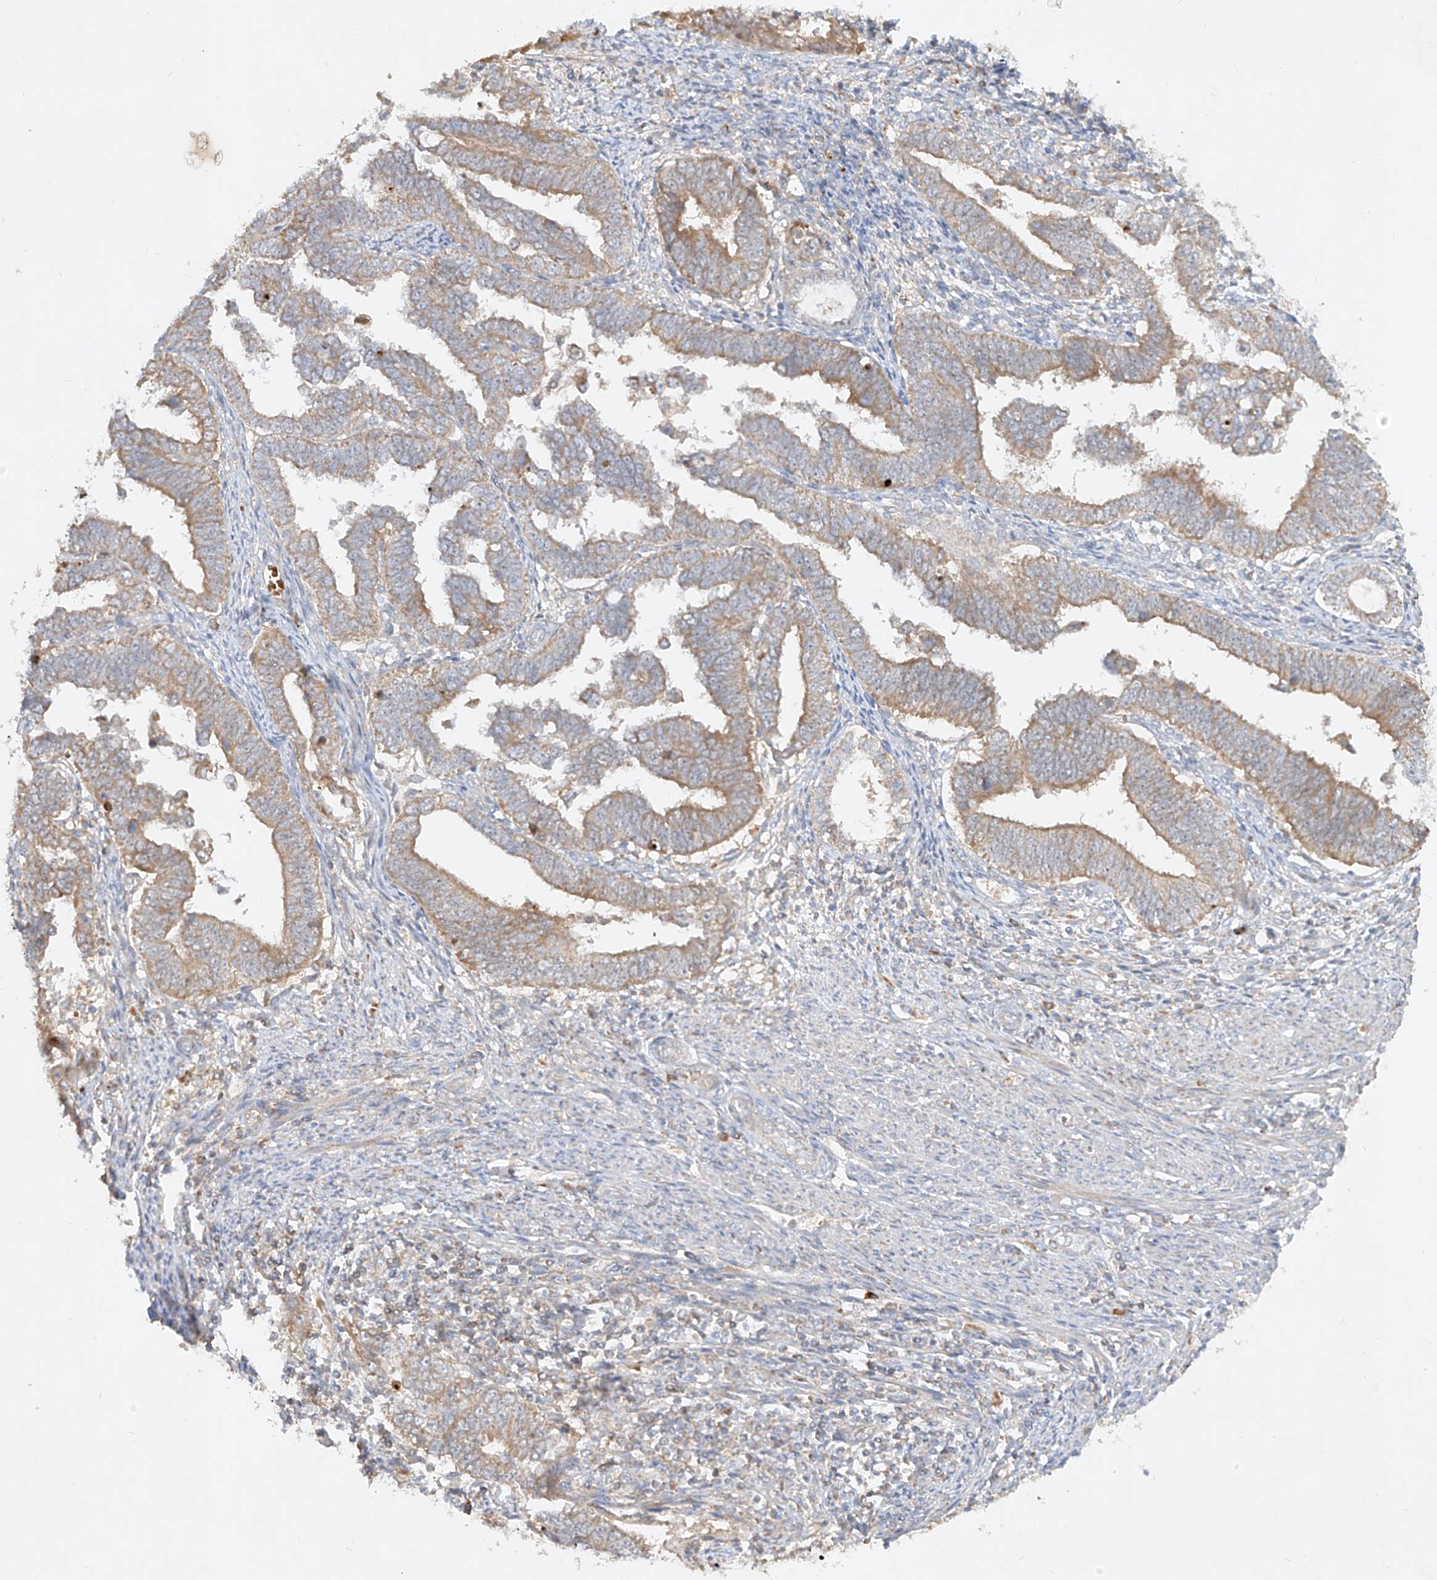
{"staining": {"intensity": "moderate", "quantity": "25%-75%", "location": "cytoplasmic/membranous"}, "tissue": "endometrial cancer", "cell_type": "Tumor cells", "image_type": "cancer", "snomed": [{"axis": "morphology", "description": "Adenocarcinoma, NOS"}, {"axis": "topography", "description": "Endometrium"}], "caption": "Tumor cells demonstrate moderate cytoplasmic/membranous positivity in approximately 25%-75% of cells in endometrial cancer.", "gene": "KPNA7", "patient": {"sex": "female", "age": 75}}